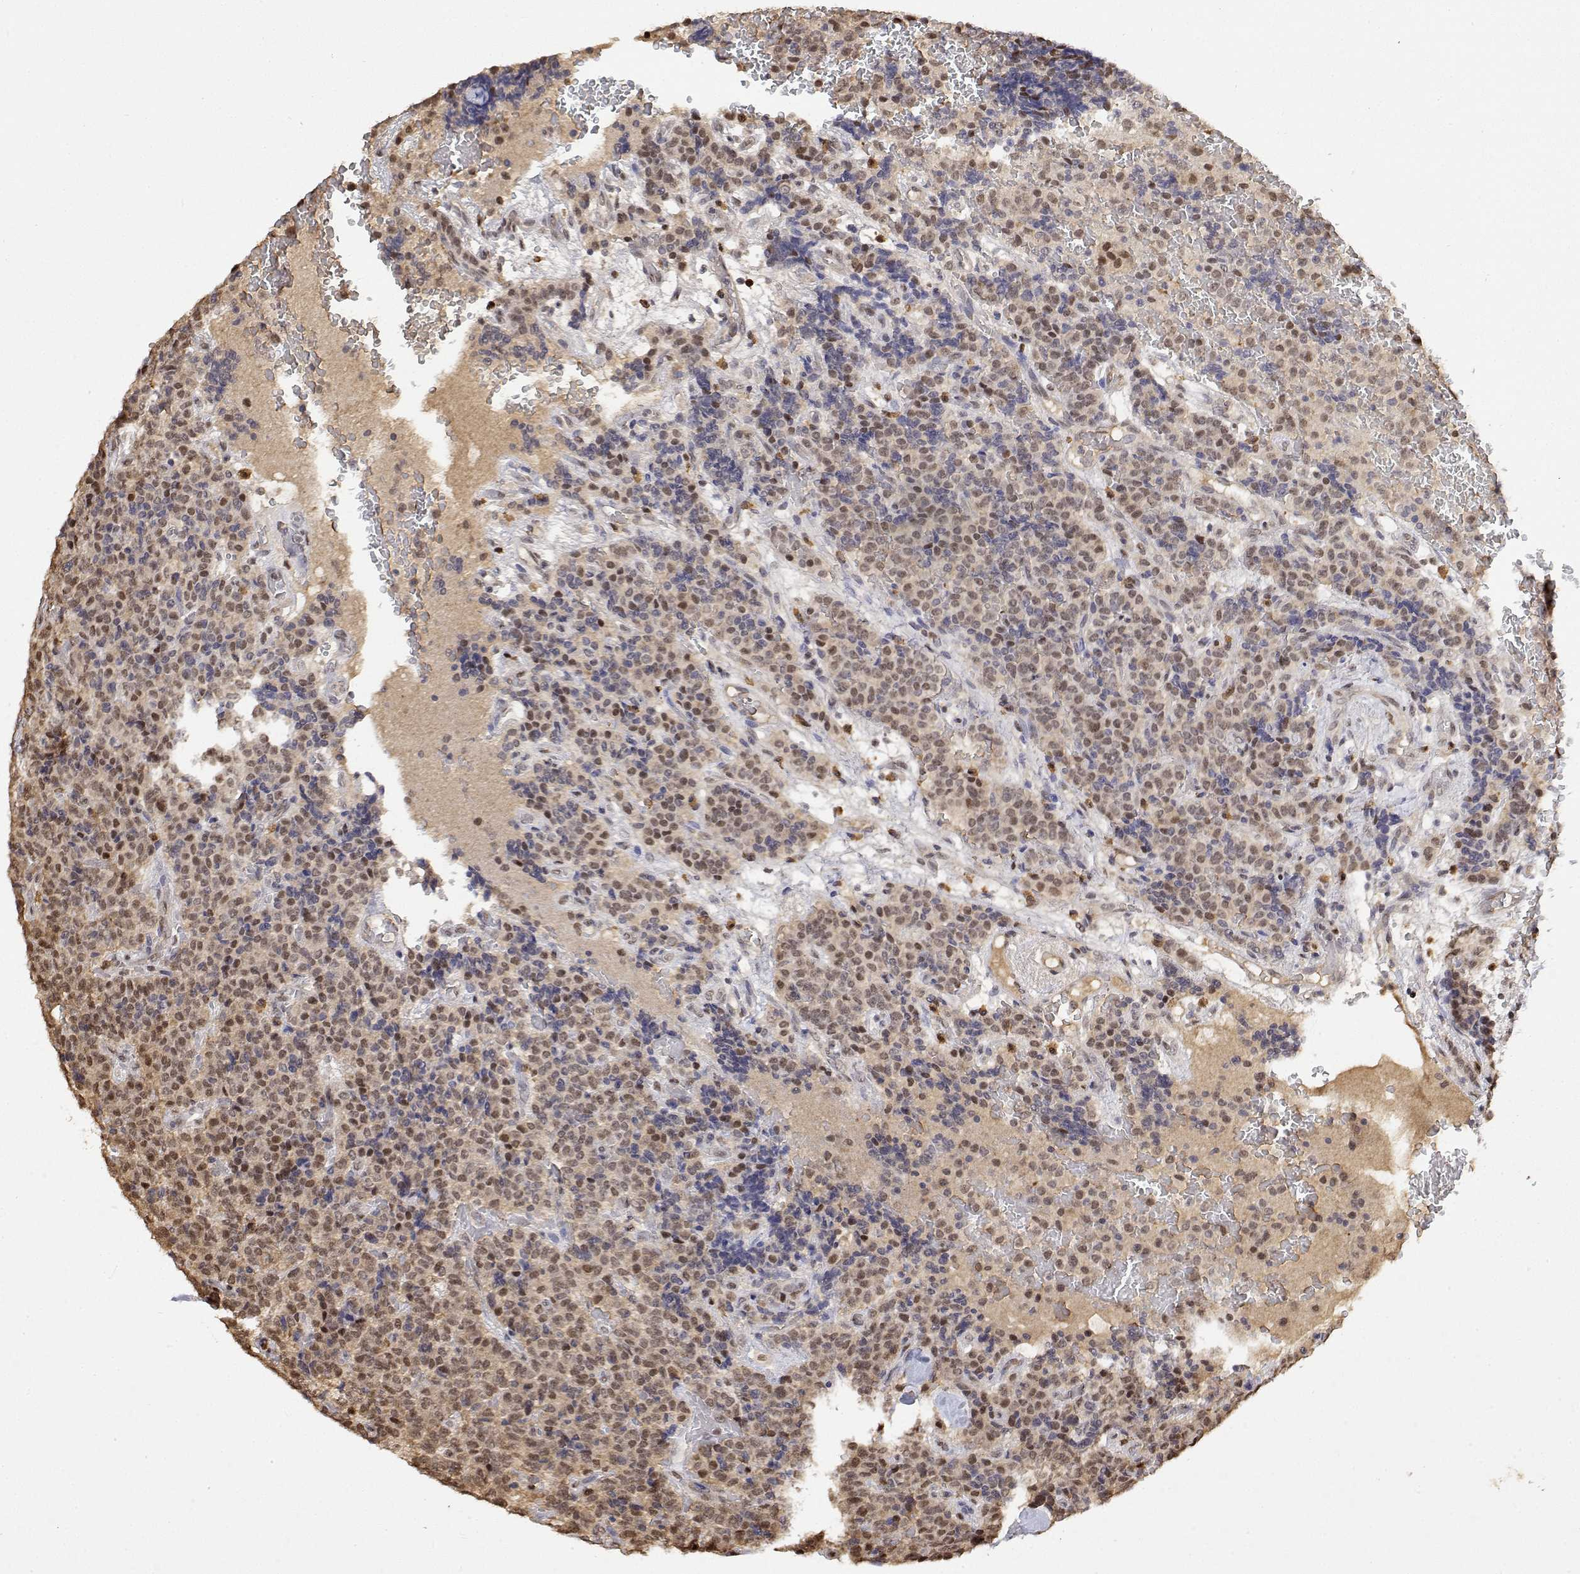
{"staining": {"intensity": "moderate", "quantity": "<25%", "location": "nuclear"}, "tissue": "carcinoid", "cell_type": "Tumor cells", "image_type": "cancer", "snomed": [{"axis": "morphology", "description": "Carcinoid, malignant, NOS"}, {"axis": "topography", "description": "Pancreas"}], "caption": "IHC staining of carcinoid, which exhibits low levels of moderate nuclear expression in about <25% of tumor cells indicating moderate nuclear protein positivity. The staining was performed using DAB (3,3'-diaminobenzidine) (brown) for protein detection and nuclei were counterstained in hematoxylin (blue).", "gene": "TPI1", "patient": {"sex": "male", "age": 36}}